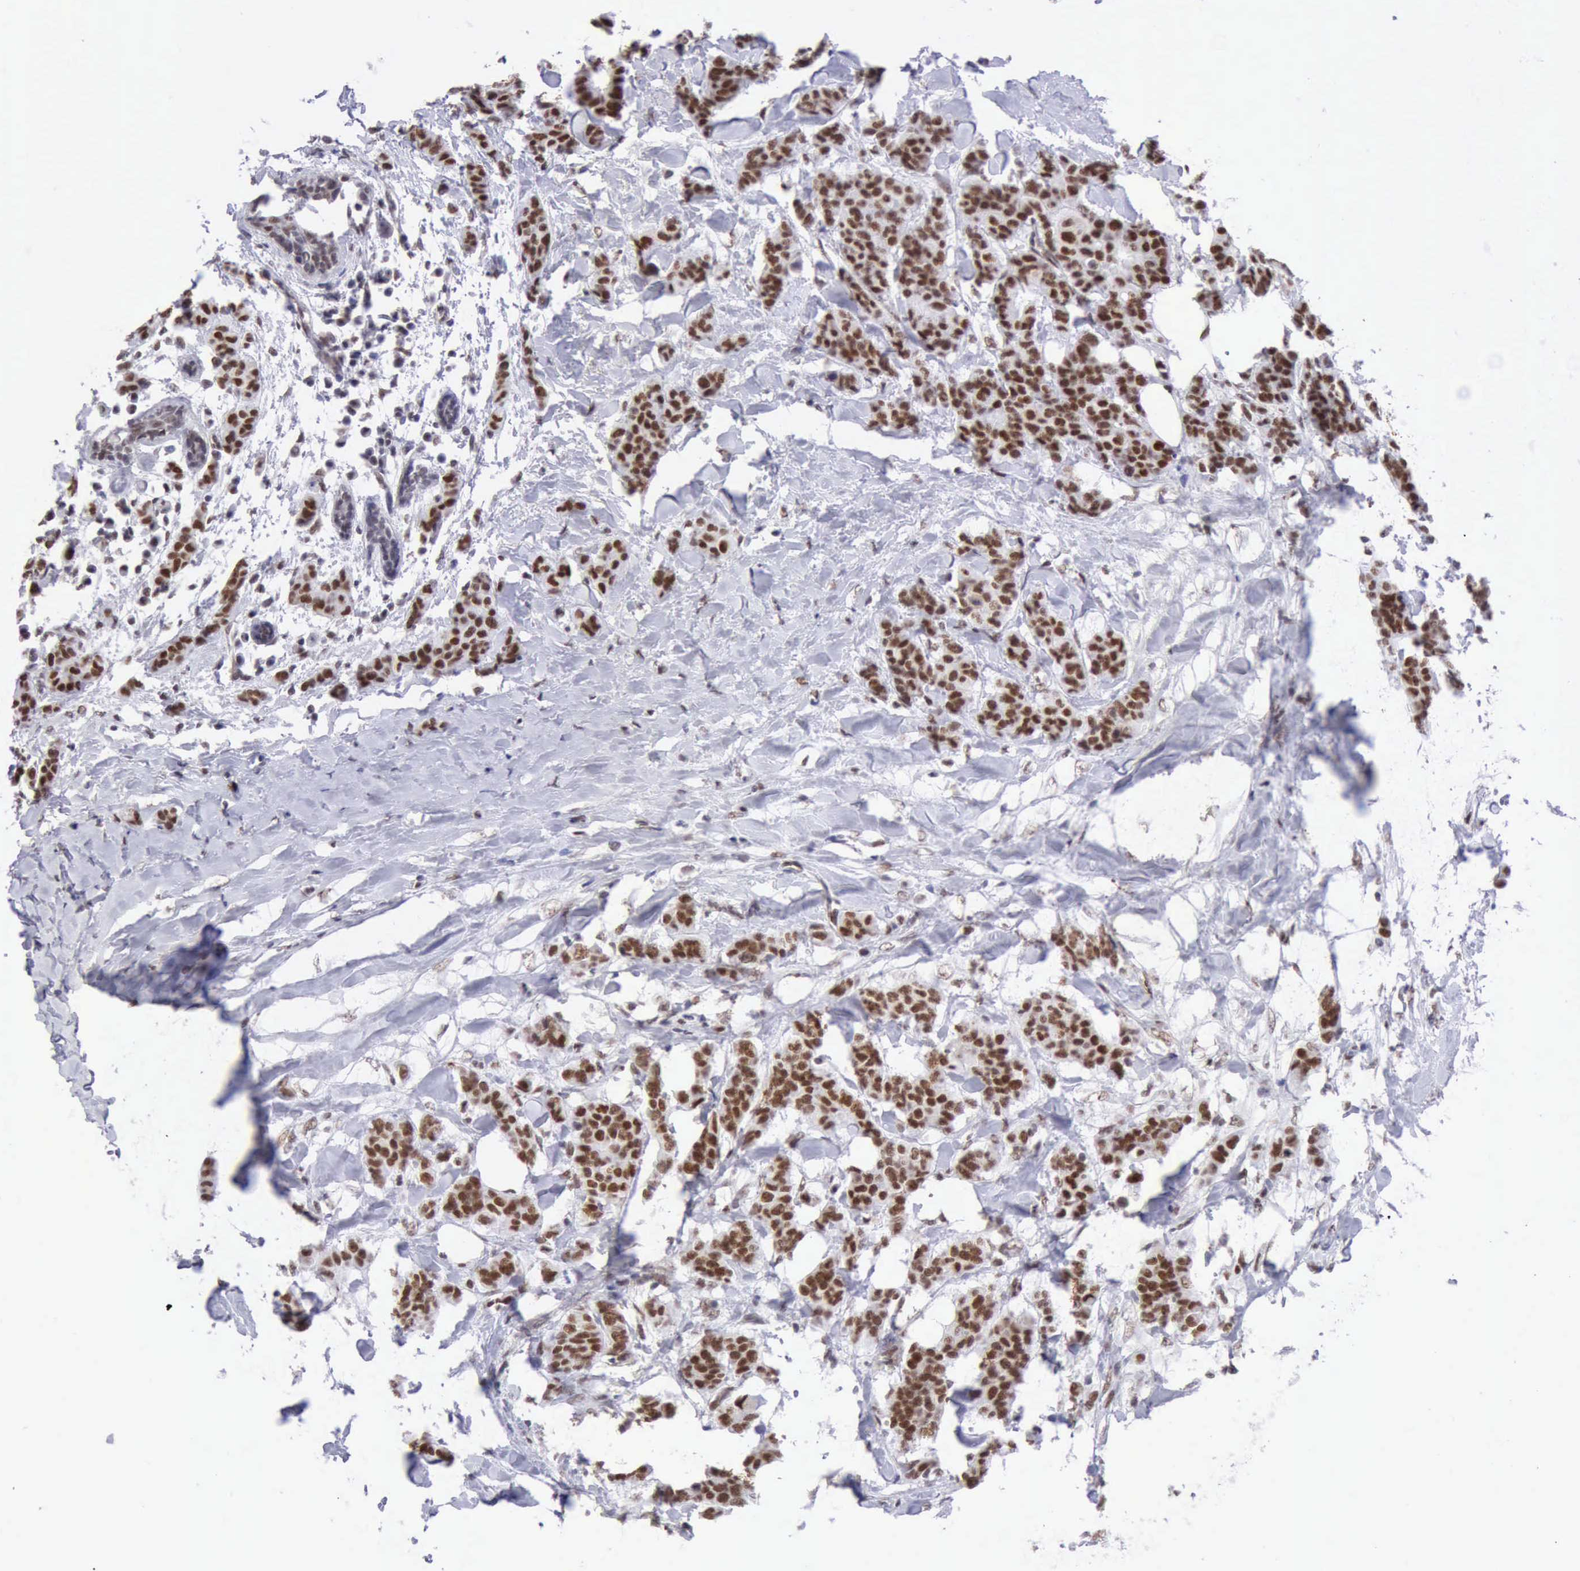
{"staining": {"intensity": "strong", "quantity": ">75%", "location": "nuclear"}, "tissue": "breast cancer", "cell_type": "Tumor cells", "image_type": "cancer", "snomed": [{"axis": "morphology", "description": "Duct carcinoma"}, {"axis": "topography", "description": "Breast"}], "caption": "Breast cancer (invasive ductal carcinoma) stained with immunohistochemistry demonstrates strong nuclear expression in about >75% of tumor cells.", "gene": "ERCC4", "patient": {"sex": "female", "age": 40}}